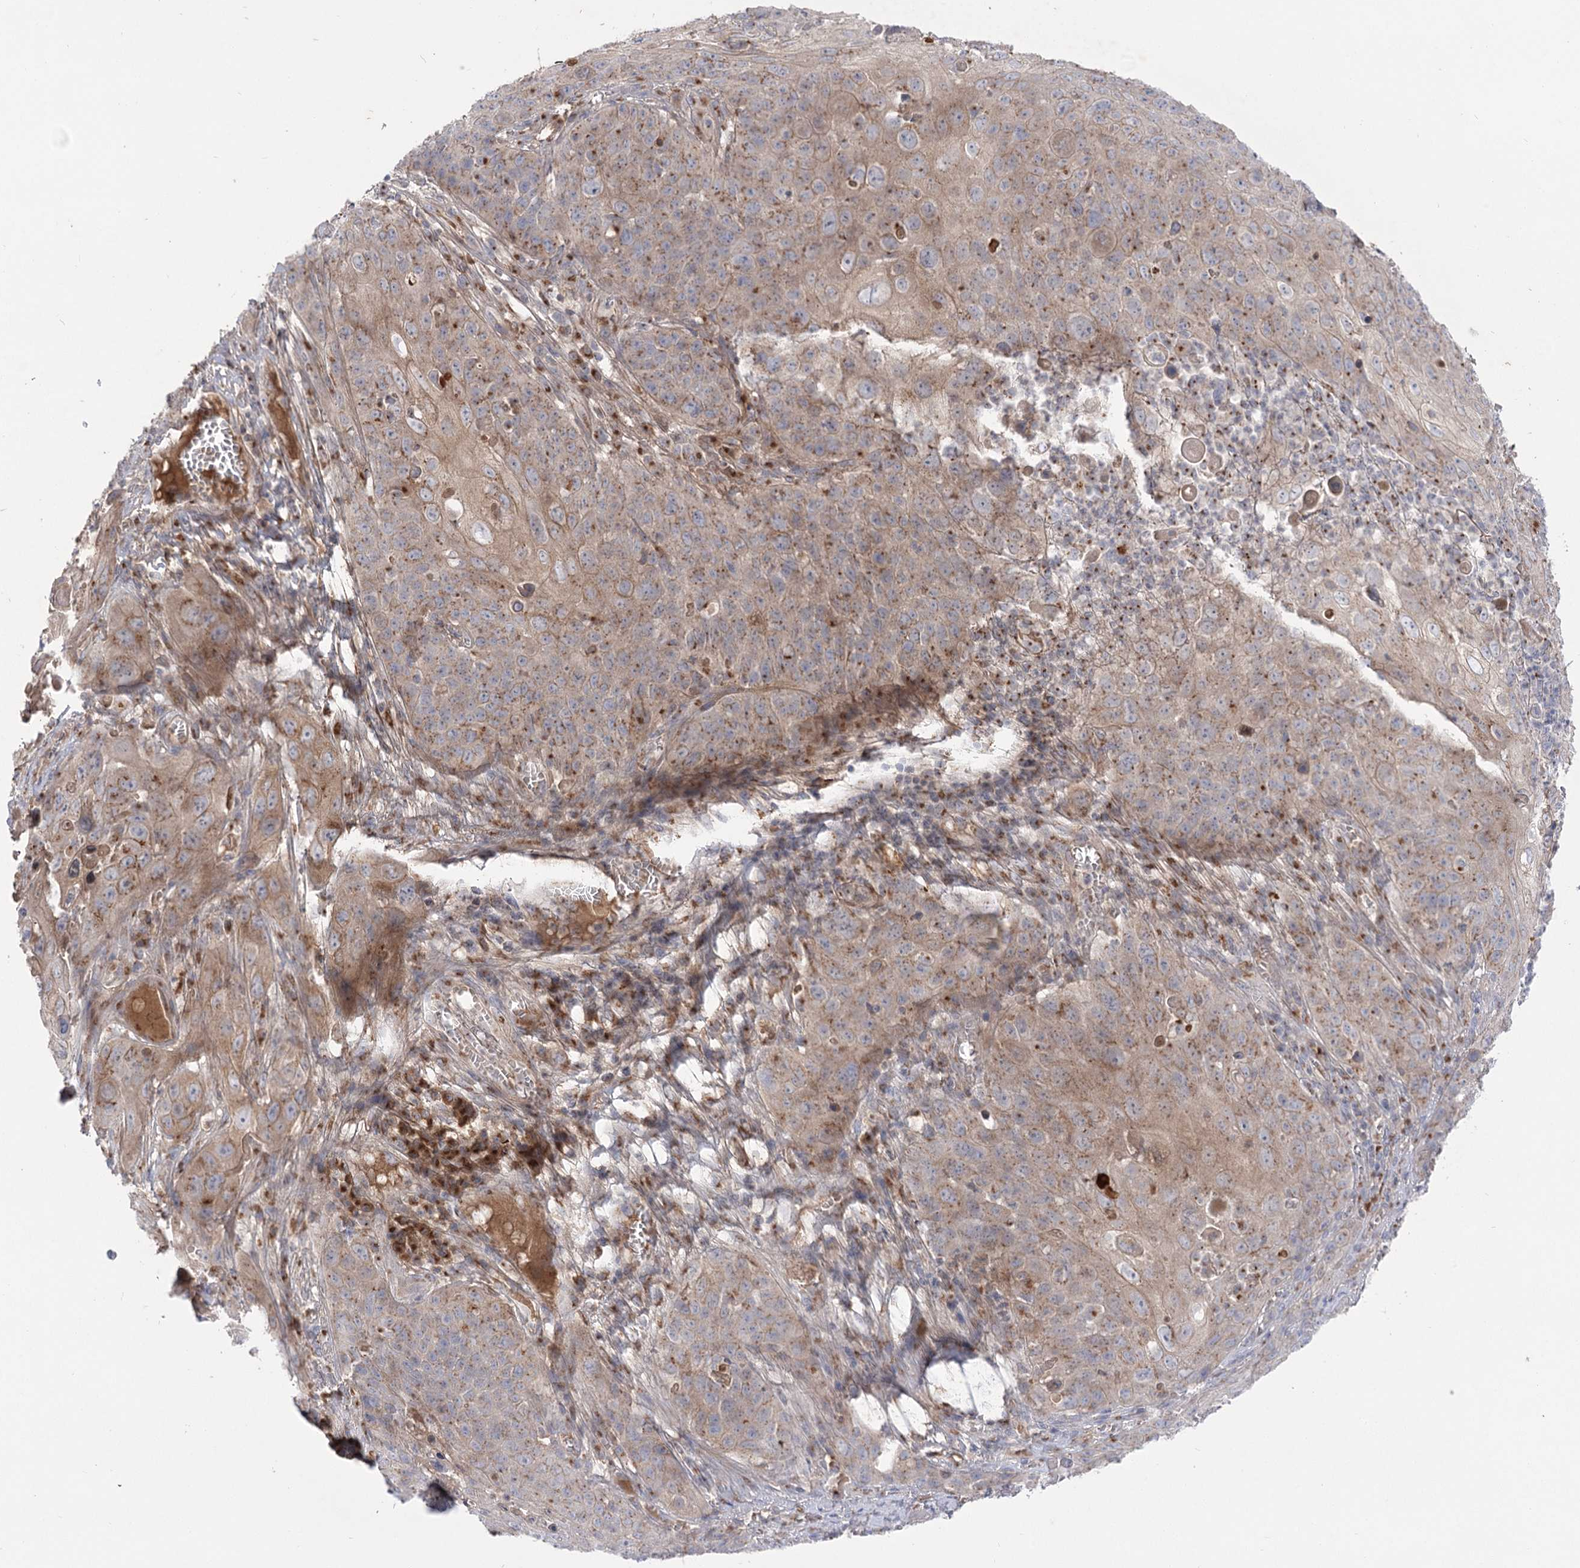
{"staining": {"intensity": "moderate", "quantity": ">75%", "location": "cytoplasmic/membranous"}, "tissue": "skin cancer", "cell_type": "Tumor cells", "image_type": "cancer", "snomed": [{"axis": "morphology", "description": "Squamous cell carcinoma, NOS"}, {"axis": "topography", "description": "Skin"}], "caption": "Protein analysis of squamous cell carcinoma (skin) tissue exhibits moderate cytoplasmic/membranous staining in approximately >75% of tumor cells. The protein is stained brown, and the nuclei are stained in blue (DAB (3,3'-diaminobenzidine) IHC with brightfield microscopy, high magnification).", "gene": "GBF1", "patient": {"sex": "male", "age": 55}}